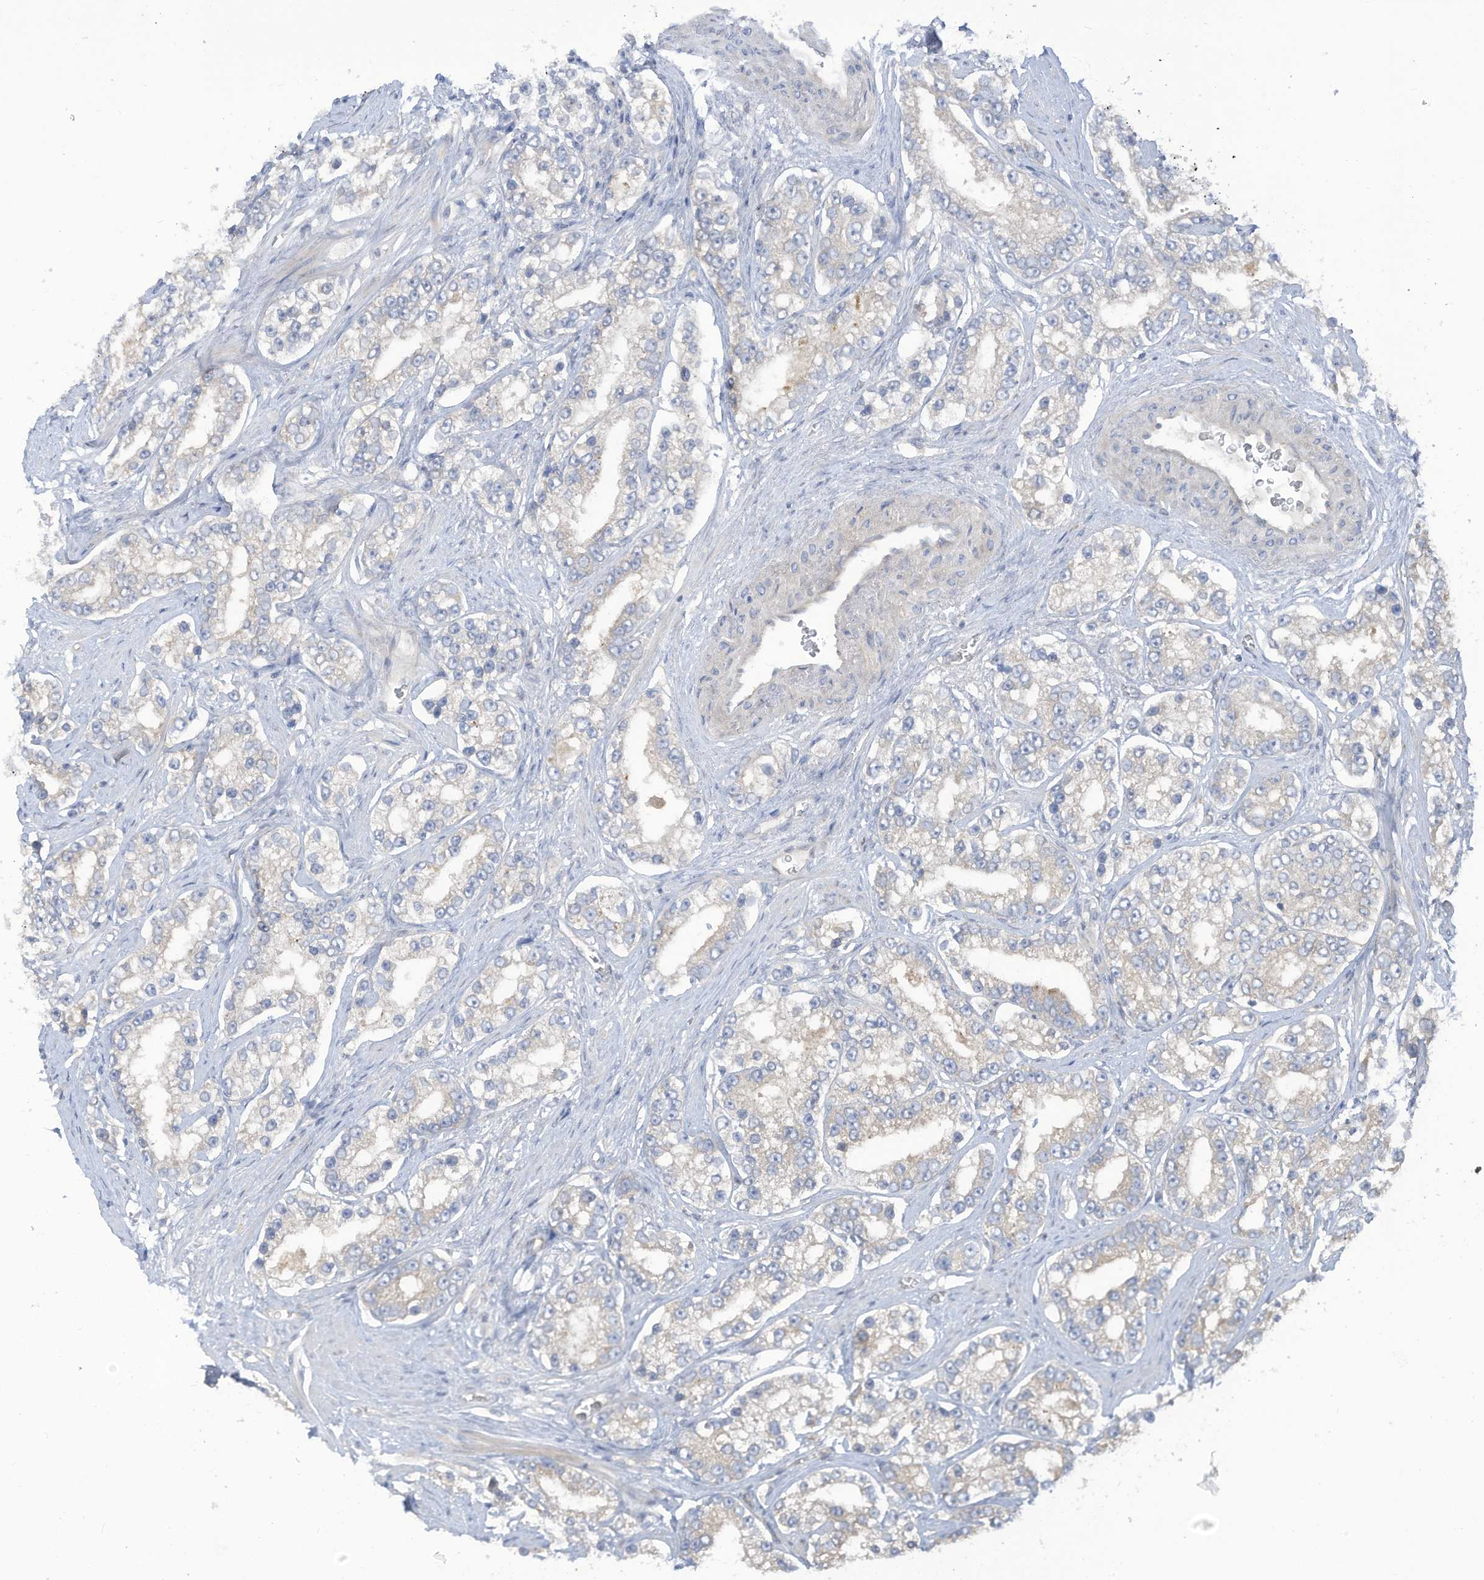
{"staining": {"intensity": "negative", "quantity": "none", "location": "none"}, "tissue": "prostate cancer", "cell_type": "Tumor cells", "image_type": "cancer", "snomed": [{"axis": "morphology", "description": "Normal tissue, NOS"}, {"axis": "morphology", "description": "Adenocarcinoma, High grade"}, {"axis": "topography", "description": "Prostate"}], "caption": "An immunohistochemistry micrograph of prostate cancer (high-grade adenocarcinoma) is shown. There is no staining in tumor cells of prostate cancer (high-grade adenocarcinoma). (Brightfield microscopy of DAB (3,3'-diaminobenzidine) IHC at high magnification).", "gene": "LRRN2", "patient": {"sex": "male", "age": 83}}